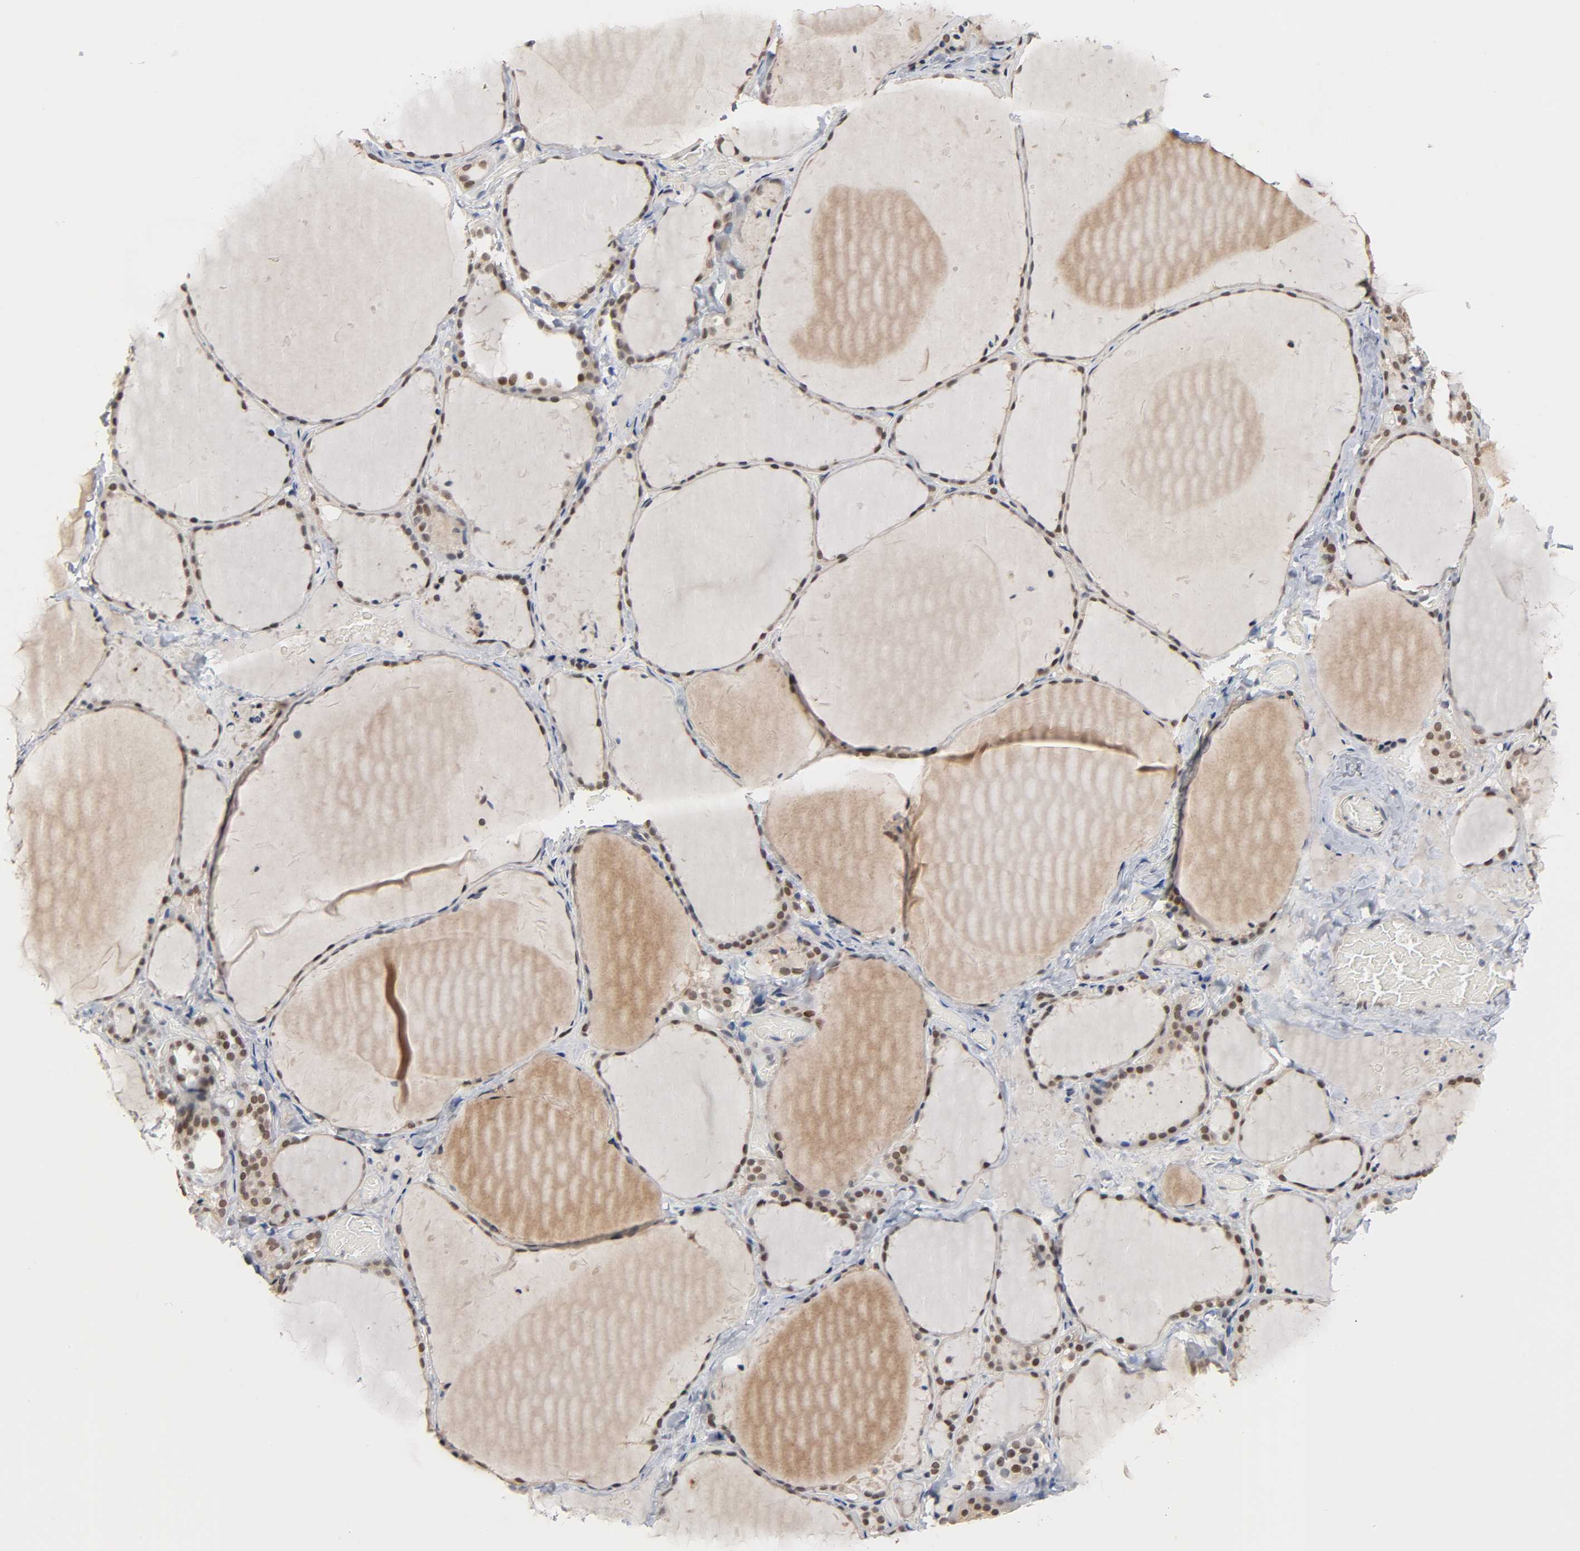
{"staining": {"intensity": "moderate", "quantity": ">75%", "location": "cytoplasmic/membranous,nuclear"}, "tissue": "thyroid gland", "cell_type": "Glandular cells", "image_type": "normal", "snomed": [{"axis": "morphology", "description": "Normal tissue, NOS"}, {"axis": "topography", "description": "Thyroid gland"}], "caption": "DAB immunohistochemical staining of unremarkable thyroid gland exhibits moderate cytoplasmic/membranous,nuclear protein expression in approximately >75% of glandular cells.", "gene": "HTR1E", "patient": {"sex": "female", "age": 22}}